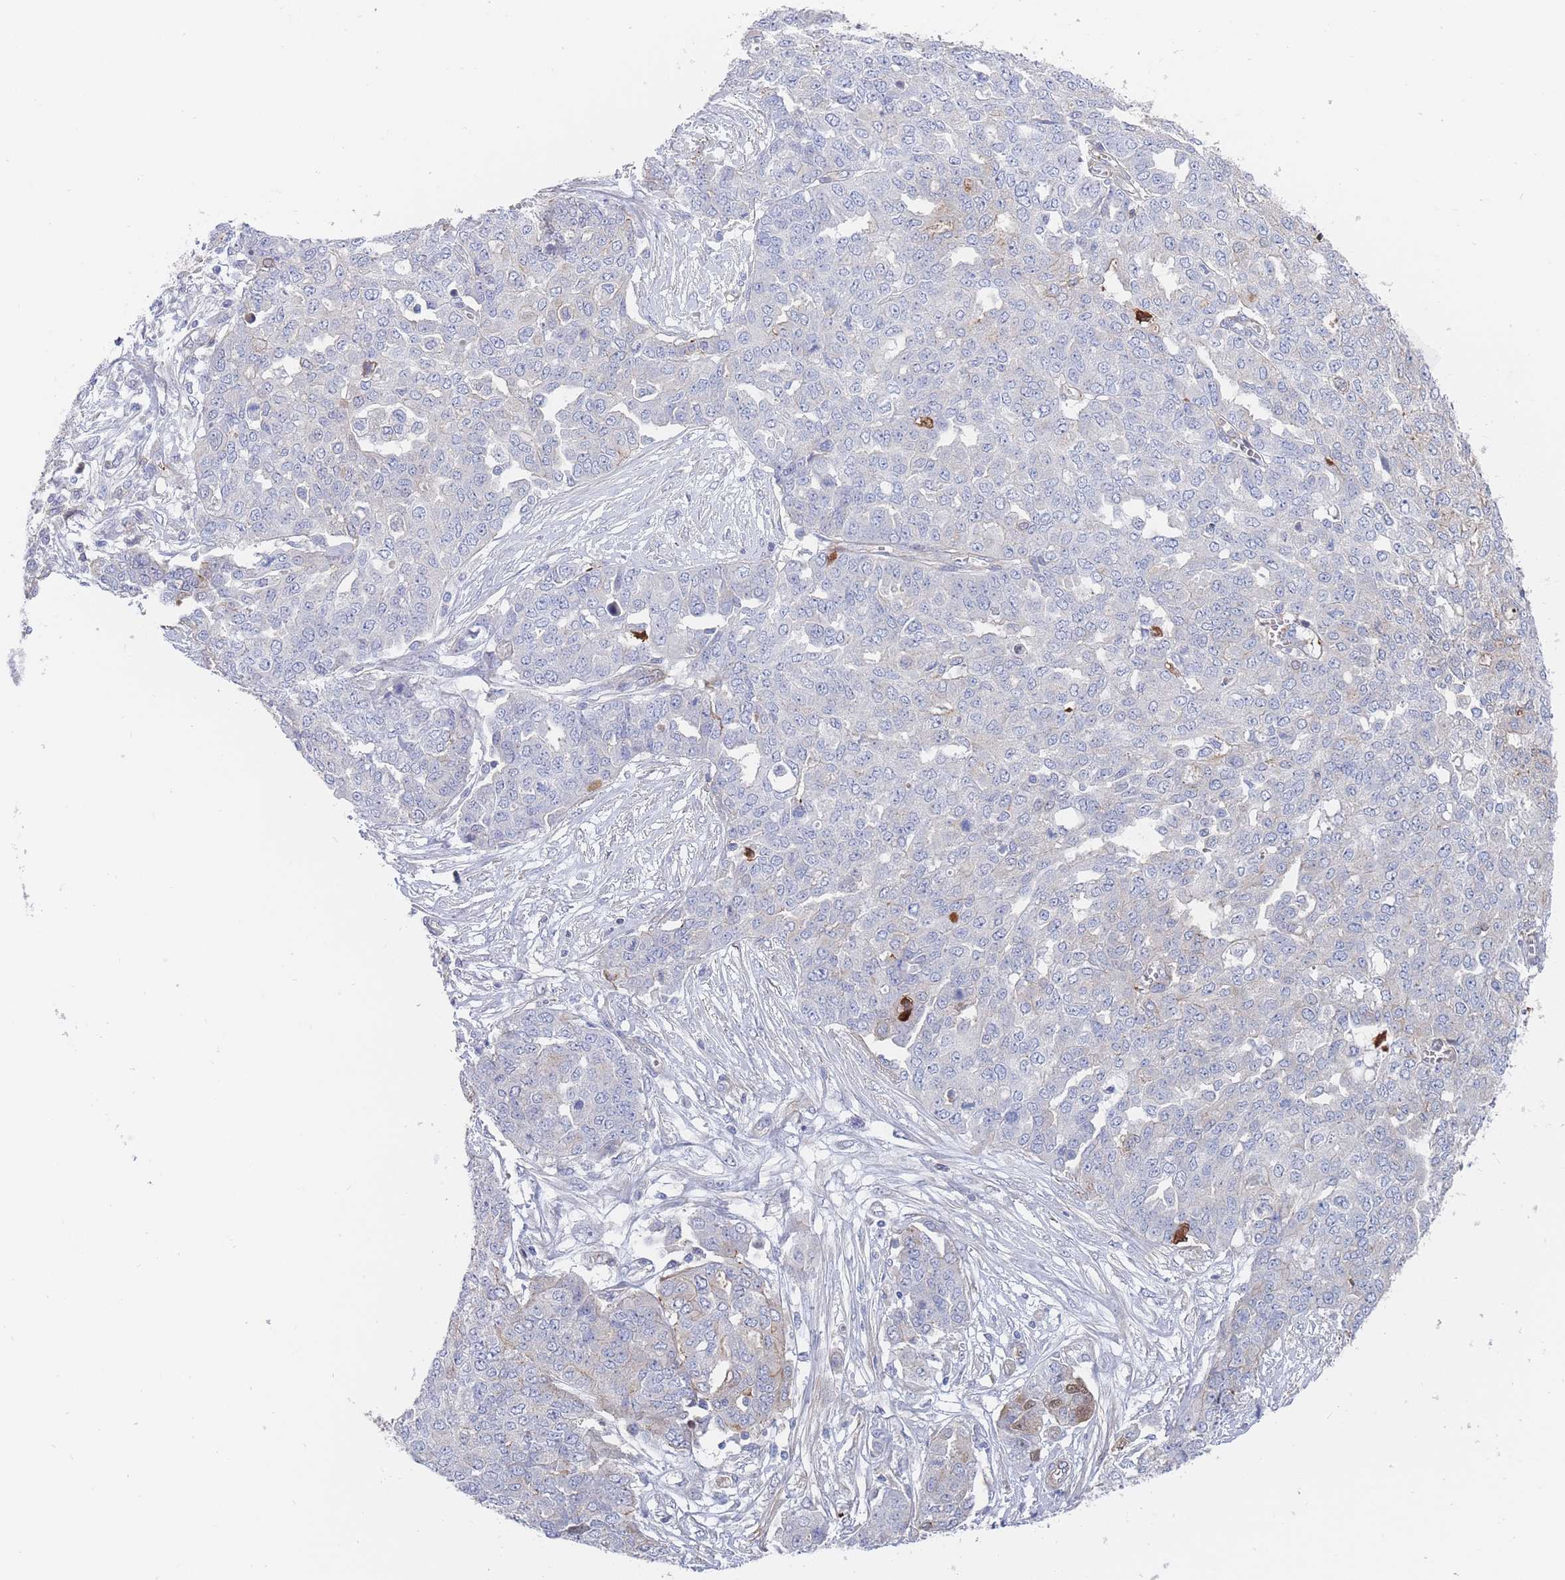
{"staining": {"intensity": "negative", "quantity": "none", "location": "none"}, "tissue": "ovarian cancer", "cell_type": "Tumor cells", "image_type": "cancer", "snomed": [{"axis": "morphology", "description": "Cystadenocarcinoma, serous, NOS"}, {"axis": "topography", "description": "Soft tissue"}, {"axis": "topography", "description": "Ovary"}], "caption": "Serous cystadenocarcinoma (ovarian) was stained to show a protein in brown. There is no significant expression in tumor cells.", "gene": "G6PC1", "patient": {"sex": "female", "age": 57}}